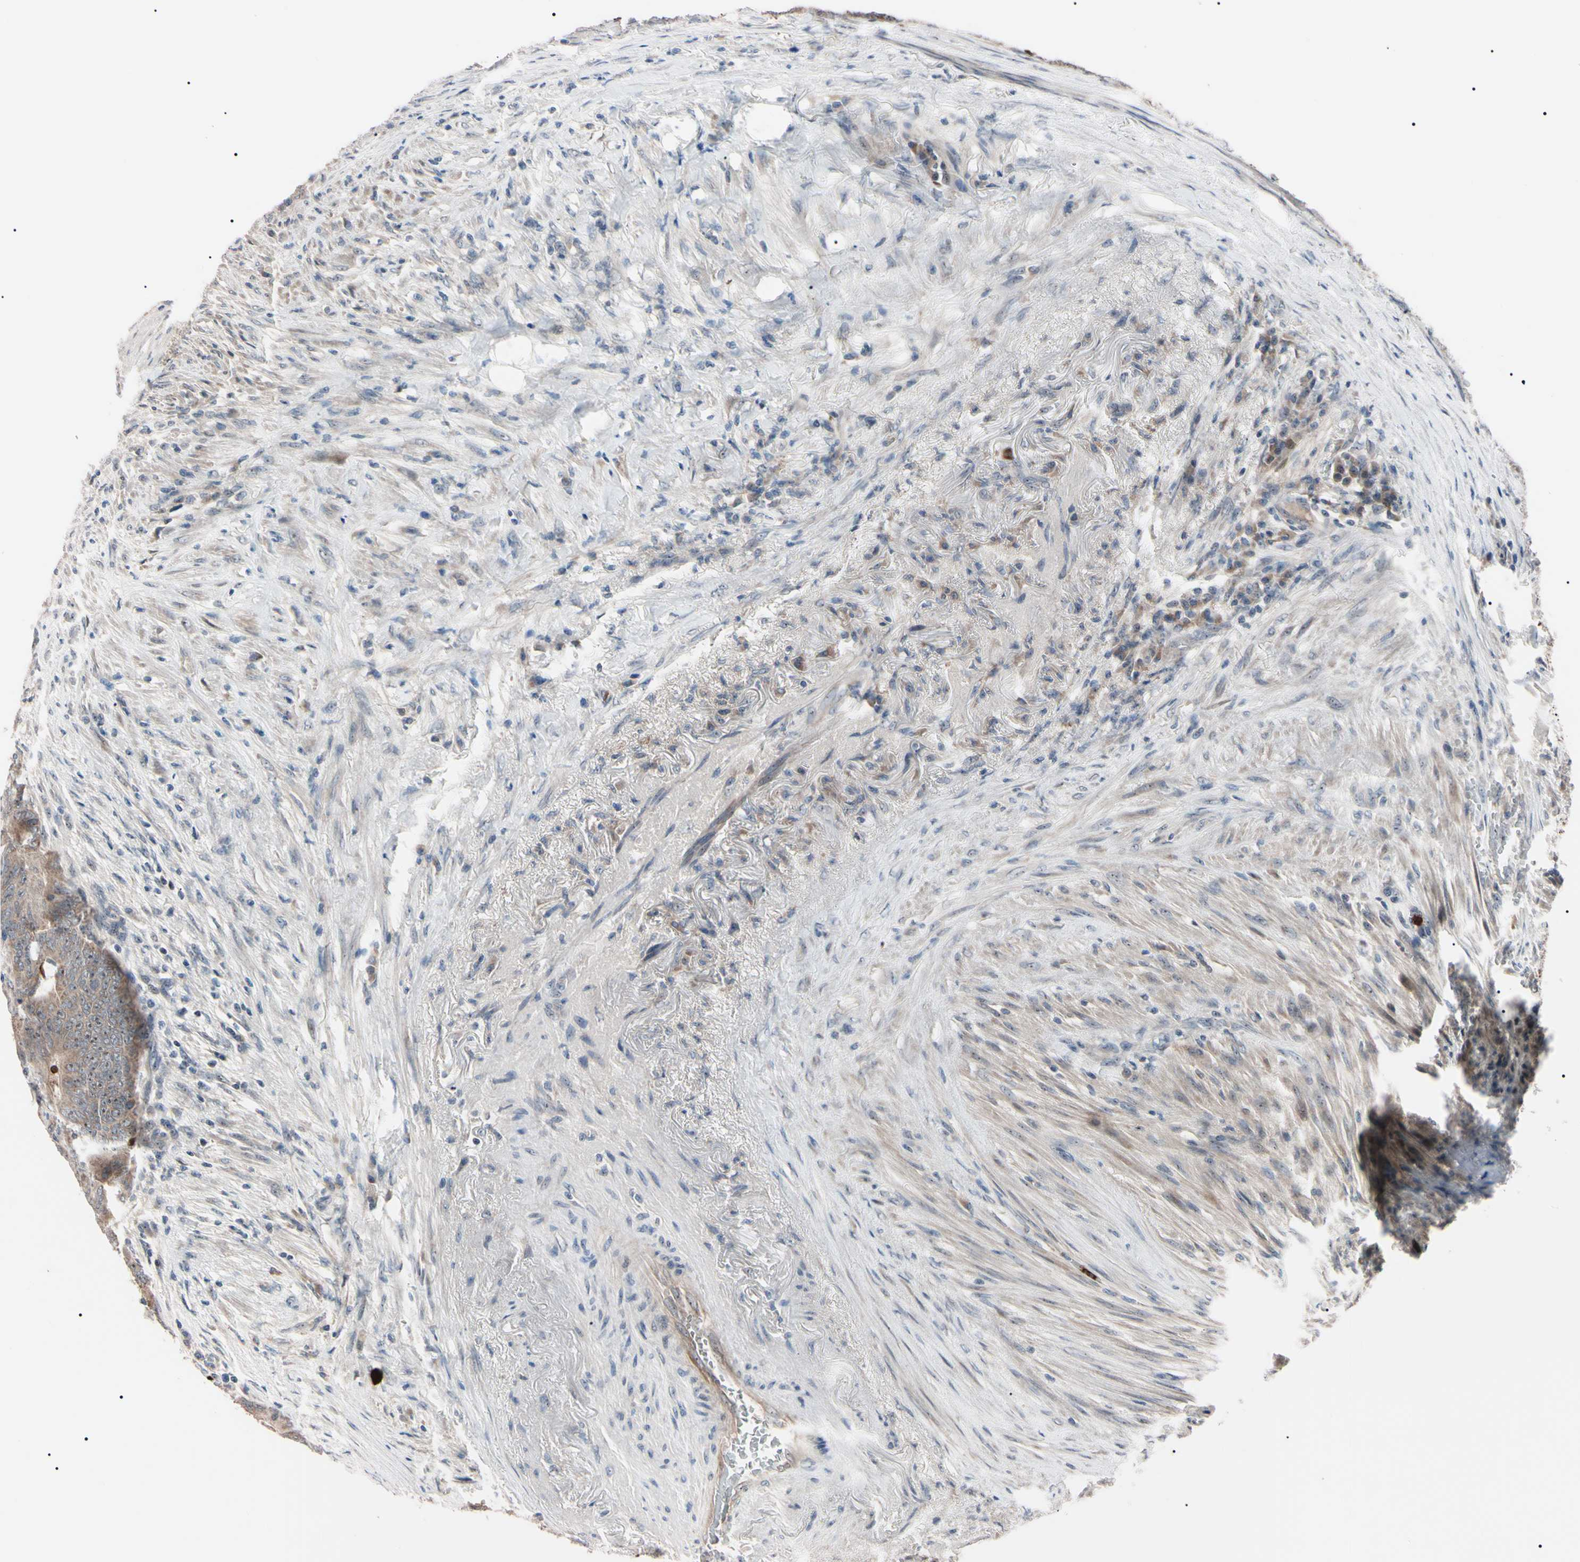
{"staining": {"intensity": "moderate", "quantity": ">75%", "location": "cytoplasmic/membranous"}, "tissue": "colorectal cancer", "cell_type": "Tumor cells", "image_type": "cancer", "snomed": [{"axis": "morphology", "description": "Normal tissue, NOS"}, {"axis": "morphology", "description": "Adenocarcinoma, NOS"}, {"axis": "topography", "description": "Rectum"}, {"axis": "topography", "description": "Peripheral nerve tissue"}], "caption": "Adenocarcinoma (colorectal) stained with DAB (3,3'-diaminobenzidine) IHC reveals medium levels of moderate cytoplasmic/membranous positivity in approximately >75% of tumor cells. (Stains: DAB (3,3'-diaminobenzidine) in brown, nuclei in blue, Microscopy: brightfield microscopy at high magnification).", "gene": "TRAF5", "patient": {"sex": "male", "age": 92}}